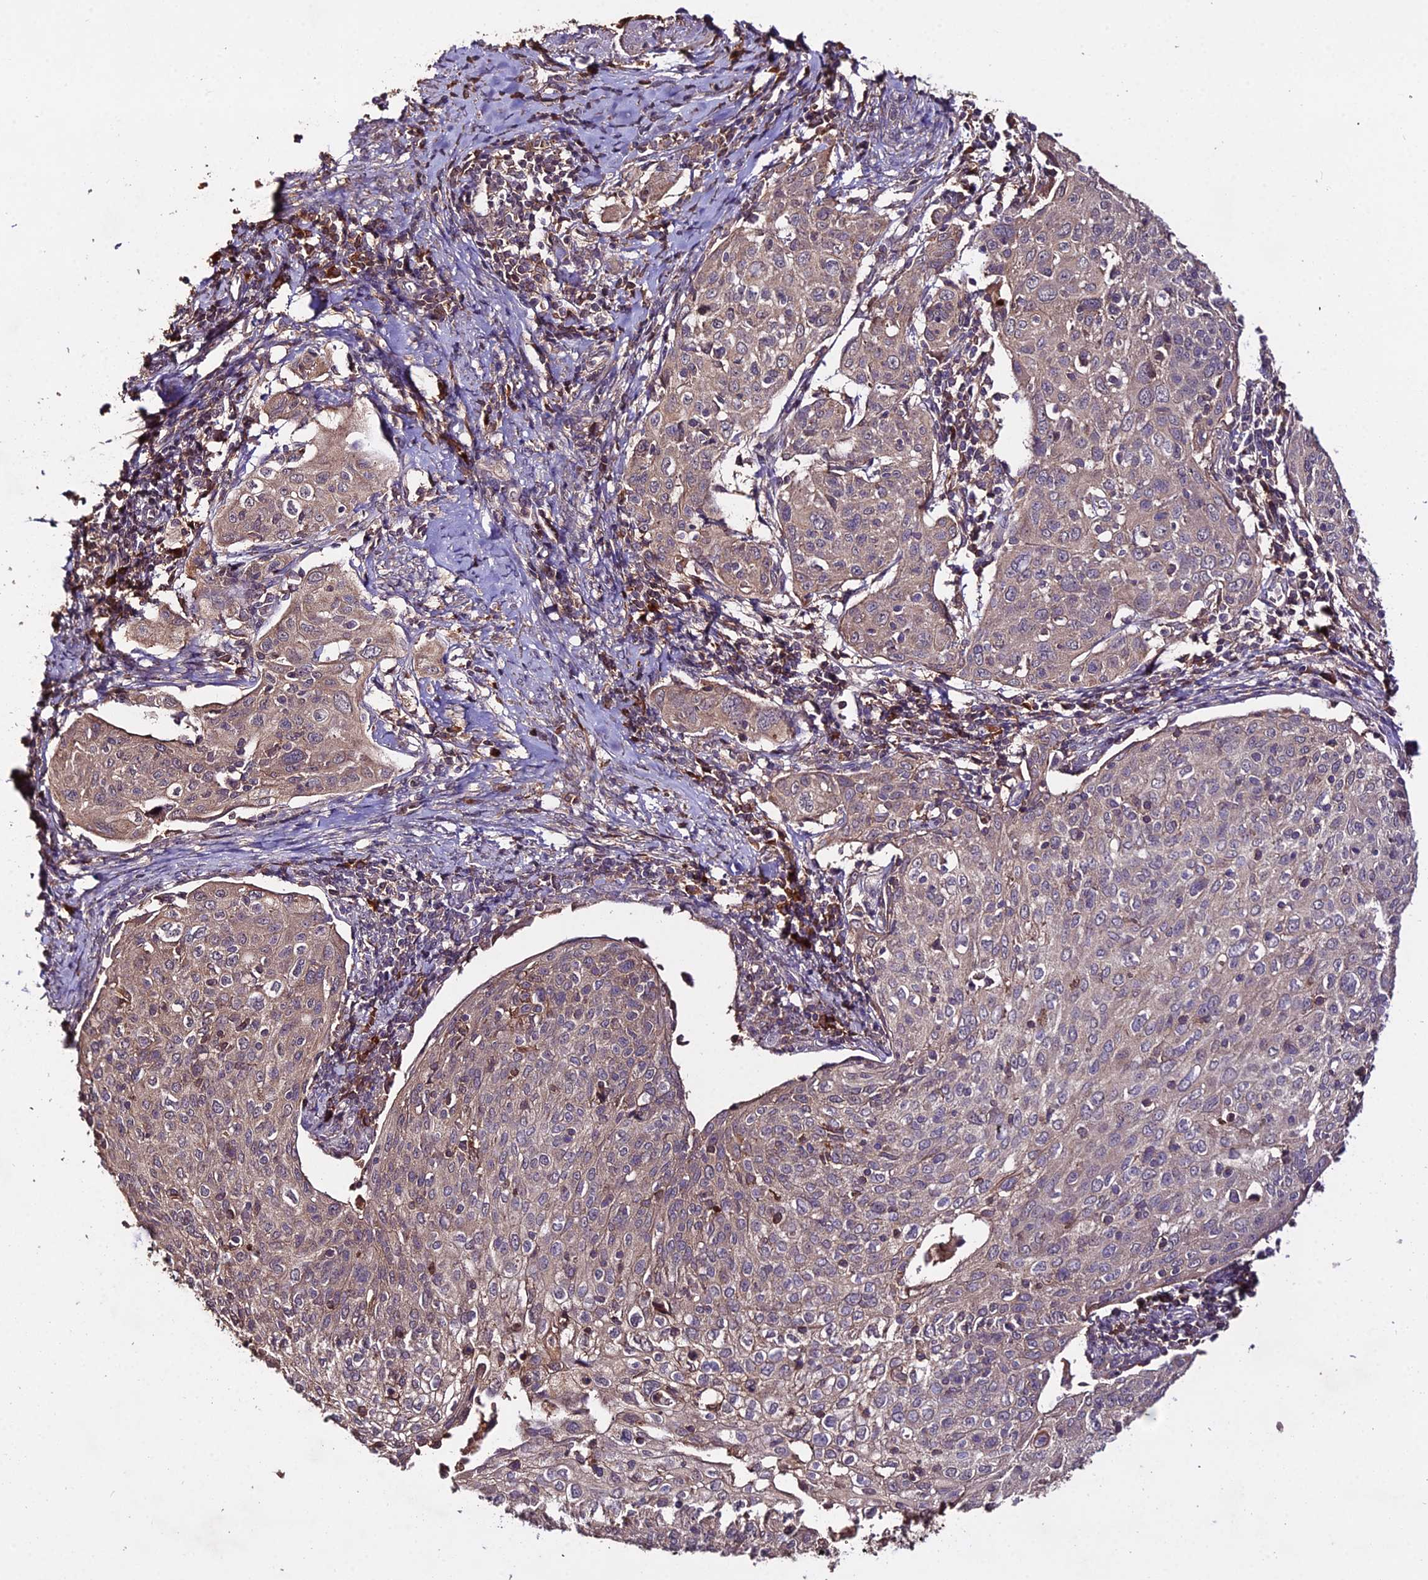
{"staining": {"intensity": "weak", "quantity": "<25%", "location": "cytoplasmic/membranous"}, "tissue": "cervical cancer", "cell_type": "Tumor cells", "image_type": "cancer", "snomed": [{"axis": "morphology", "description": "Squamous cell carcinoma, NOS"}, {"axis": "topography", "description": "Cervix"}], "caption": "High magnification brightfield microscopy of squamous cell carcinoma (cervical) stained with DAB (brown) and counterstained with hematoxylin (blue): tumor cells show no significant staining.", "gene": "KCTD16", "patient": {"sex": "female", "age": 67}}